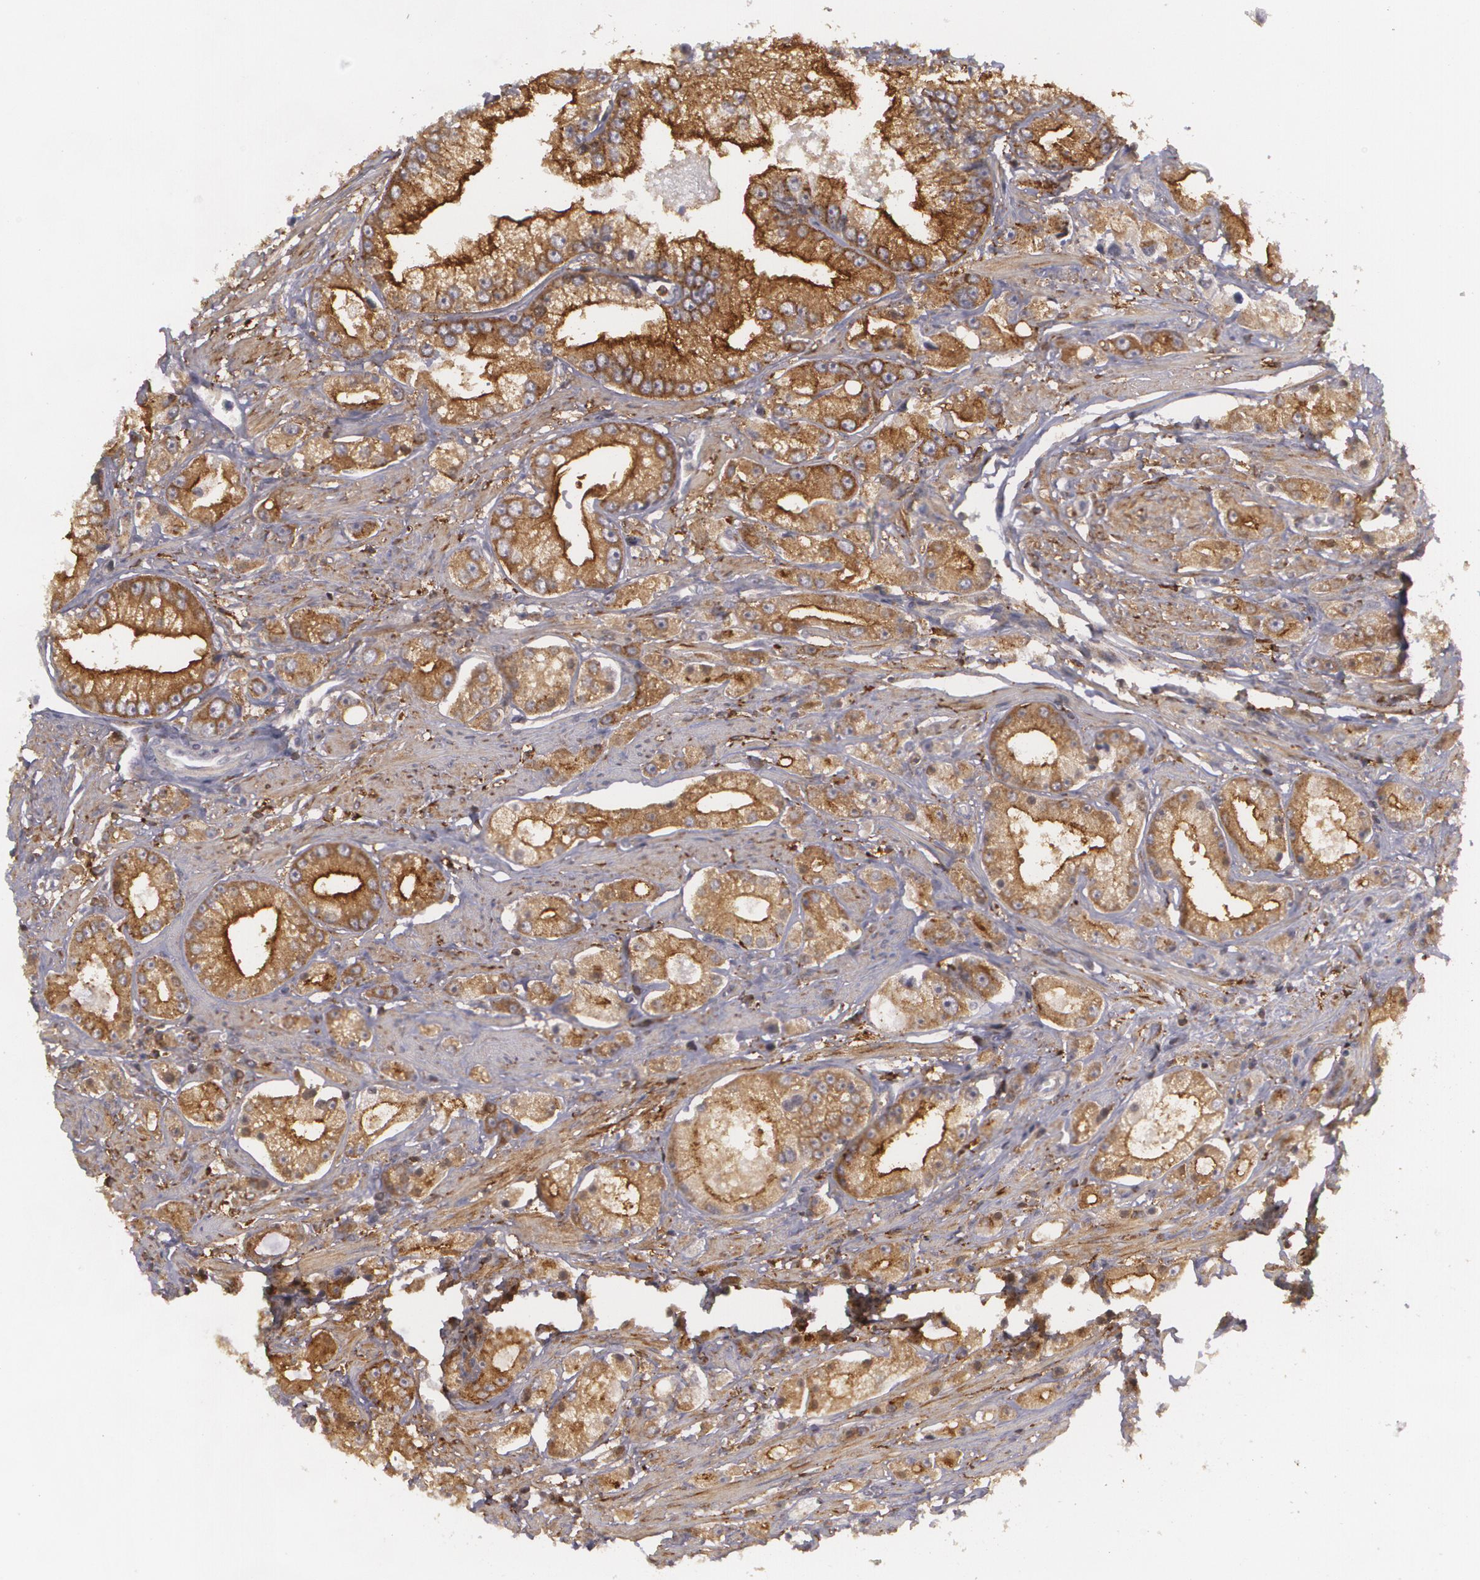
{"staining": {"intensity": "moderate", "quantity": ">75%", "location": "cytoplasmic/membranous"}, "tissue": "prostate cancer", "cell_type": "Tumor cells", "image_type": "cancer", "snomed": [{"axis": "morphology", "description": "Adenocarcinoma, Medium grade"}, {"axis": "topography", "description": "Prostate"}], "caption": "An immunohistochemistry (IHC) micrograph of tumor tissue is shown. Protein staining in brown highlights moderate cytoplasmic/membranous positivity in adenocarcinoma (medium-grade) (prostate) within tumor cells.", "gene": "BIN1", "patient": {"sex": "male", "age": 72}}